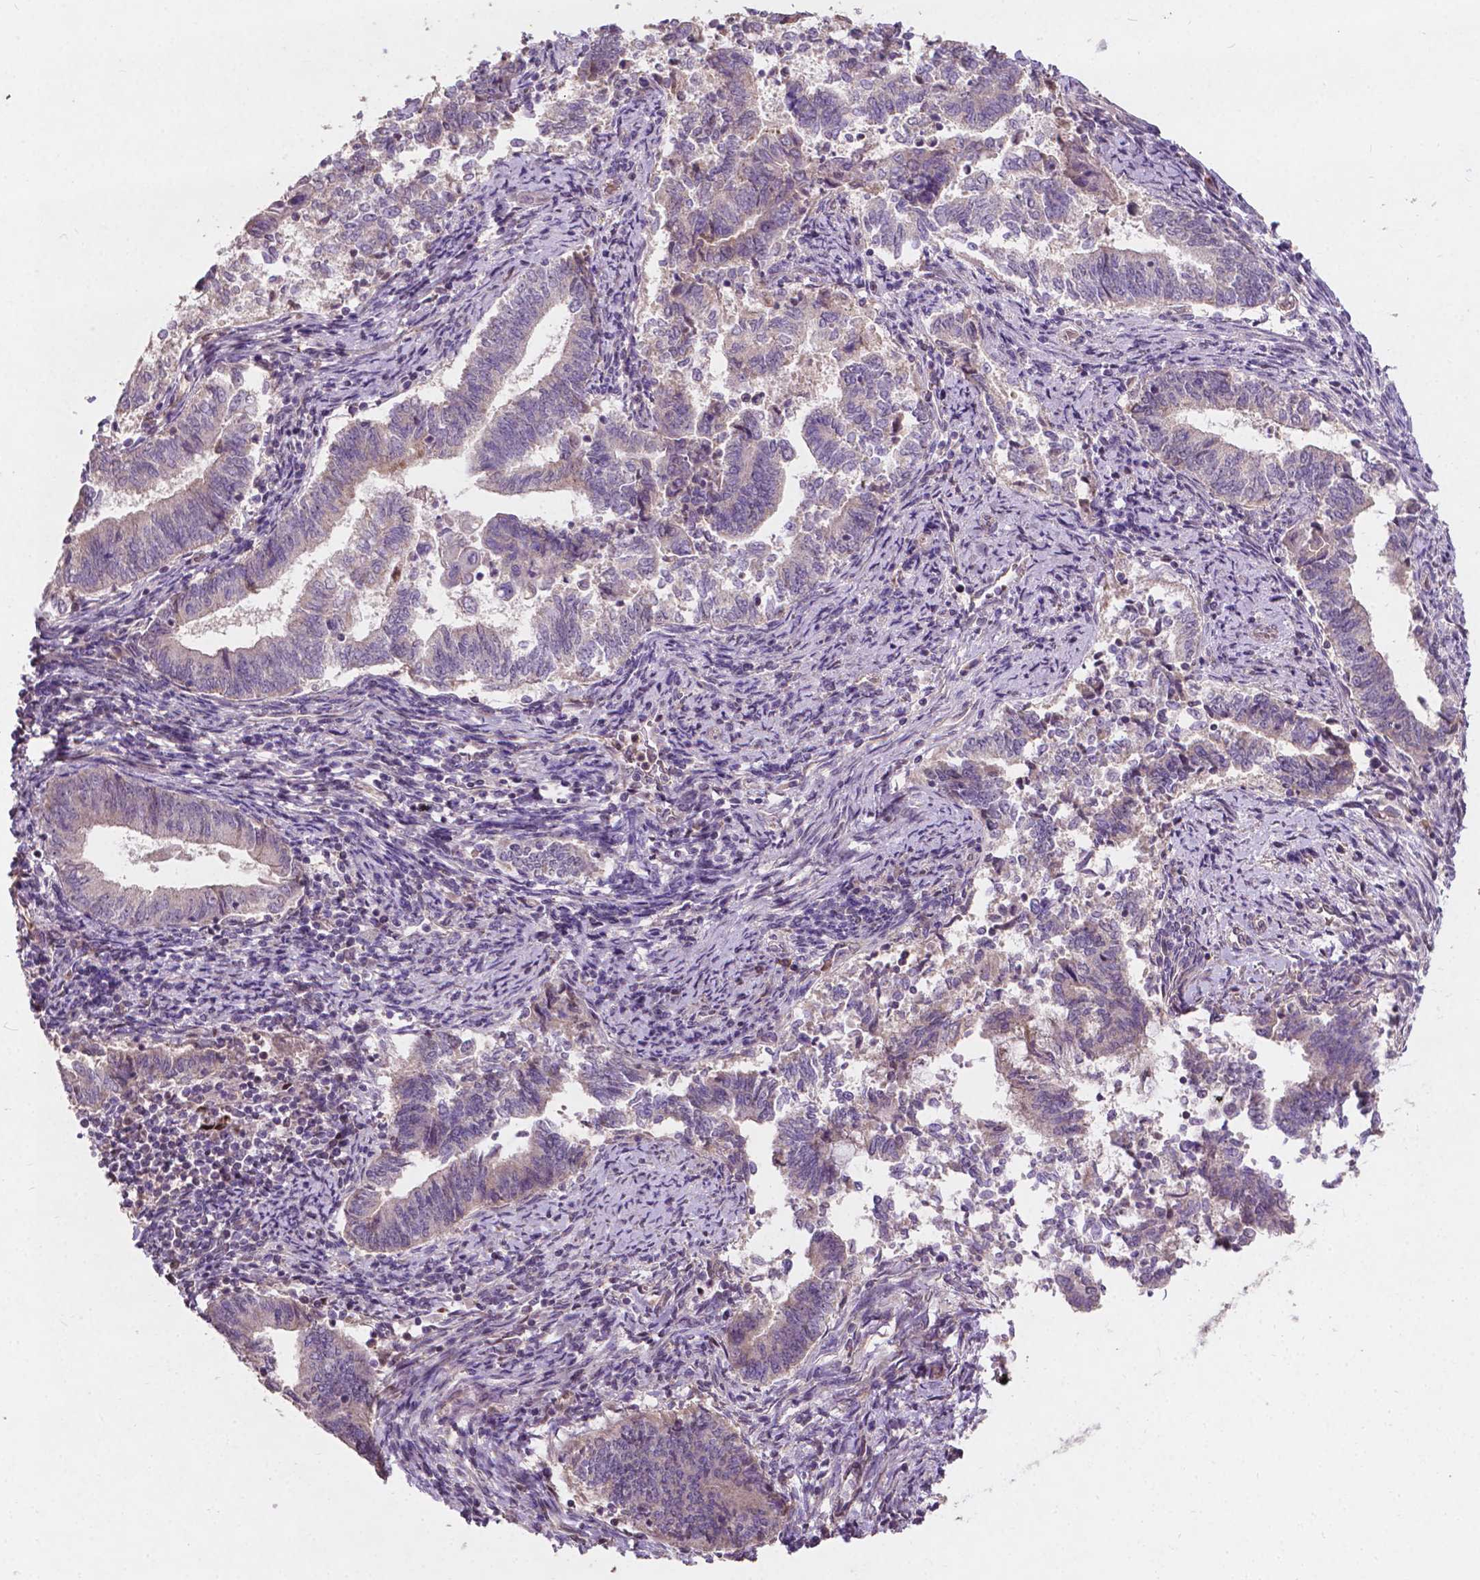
{"staining": {"intensity": "weak", "quantity": "<25%", "location": "cytoplasmic/membranous"}, "tissue": "endometrial cancer", "cell_type": "Tumor cells", "image_type": "cancer", "snomed": [{"axis": "morphology", "description": "Adenocarcinoma, NOS"}, {"axis": "topography", "description": "Endometrium"}], "caption": "Tumor cells show no significant protein positivity in endometrial cancer.", "gene": "DUSP16", "patient": {"sex": "female", "age": 65}}